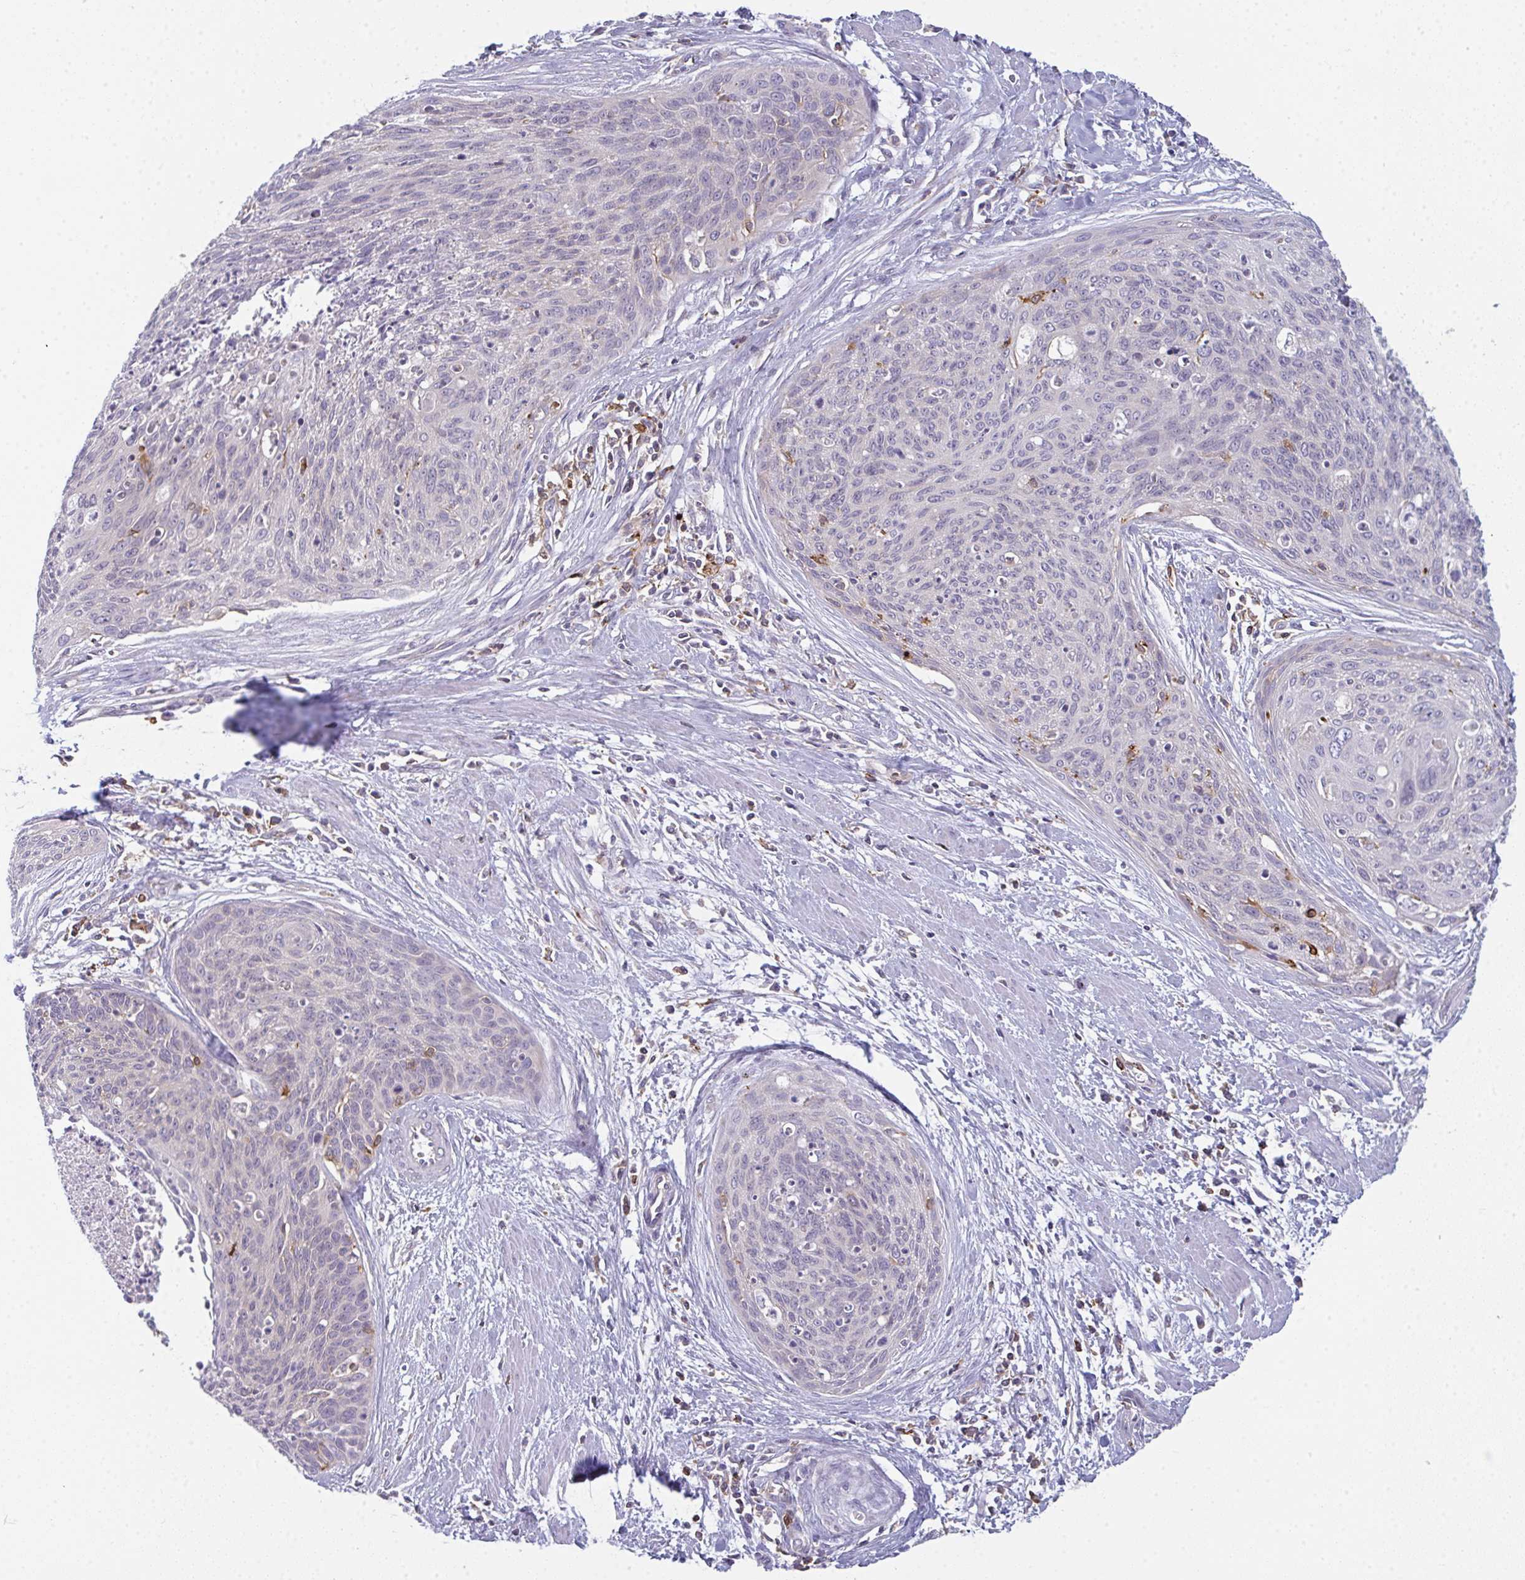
{"staining": {"intensity": "negative", "quantity": "none", "location": "none"}, "tissue": "cervical cancer", "cell_type": "Tumor cells", "image_type": "cancer", "snomed": [{"axis": "morphology", "description": "Squamous cell carcinoma, NOS"}, {"axis": "topography", "description": "Cervix"}], "caption": "The photomicrograph demonstrates no significant staining in tumor cells of squamous cell carcinoma (cervical).", "gene": "CD80", "patient": {"sex": "female", "age": 55}}